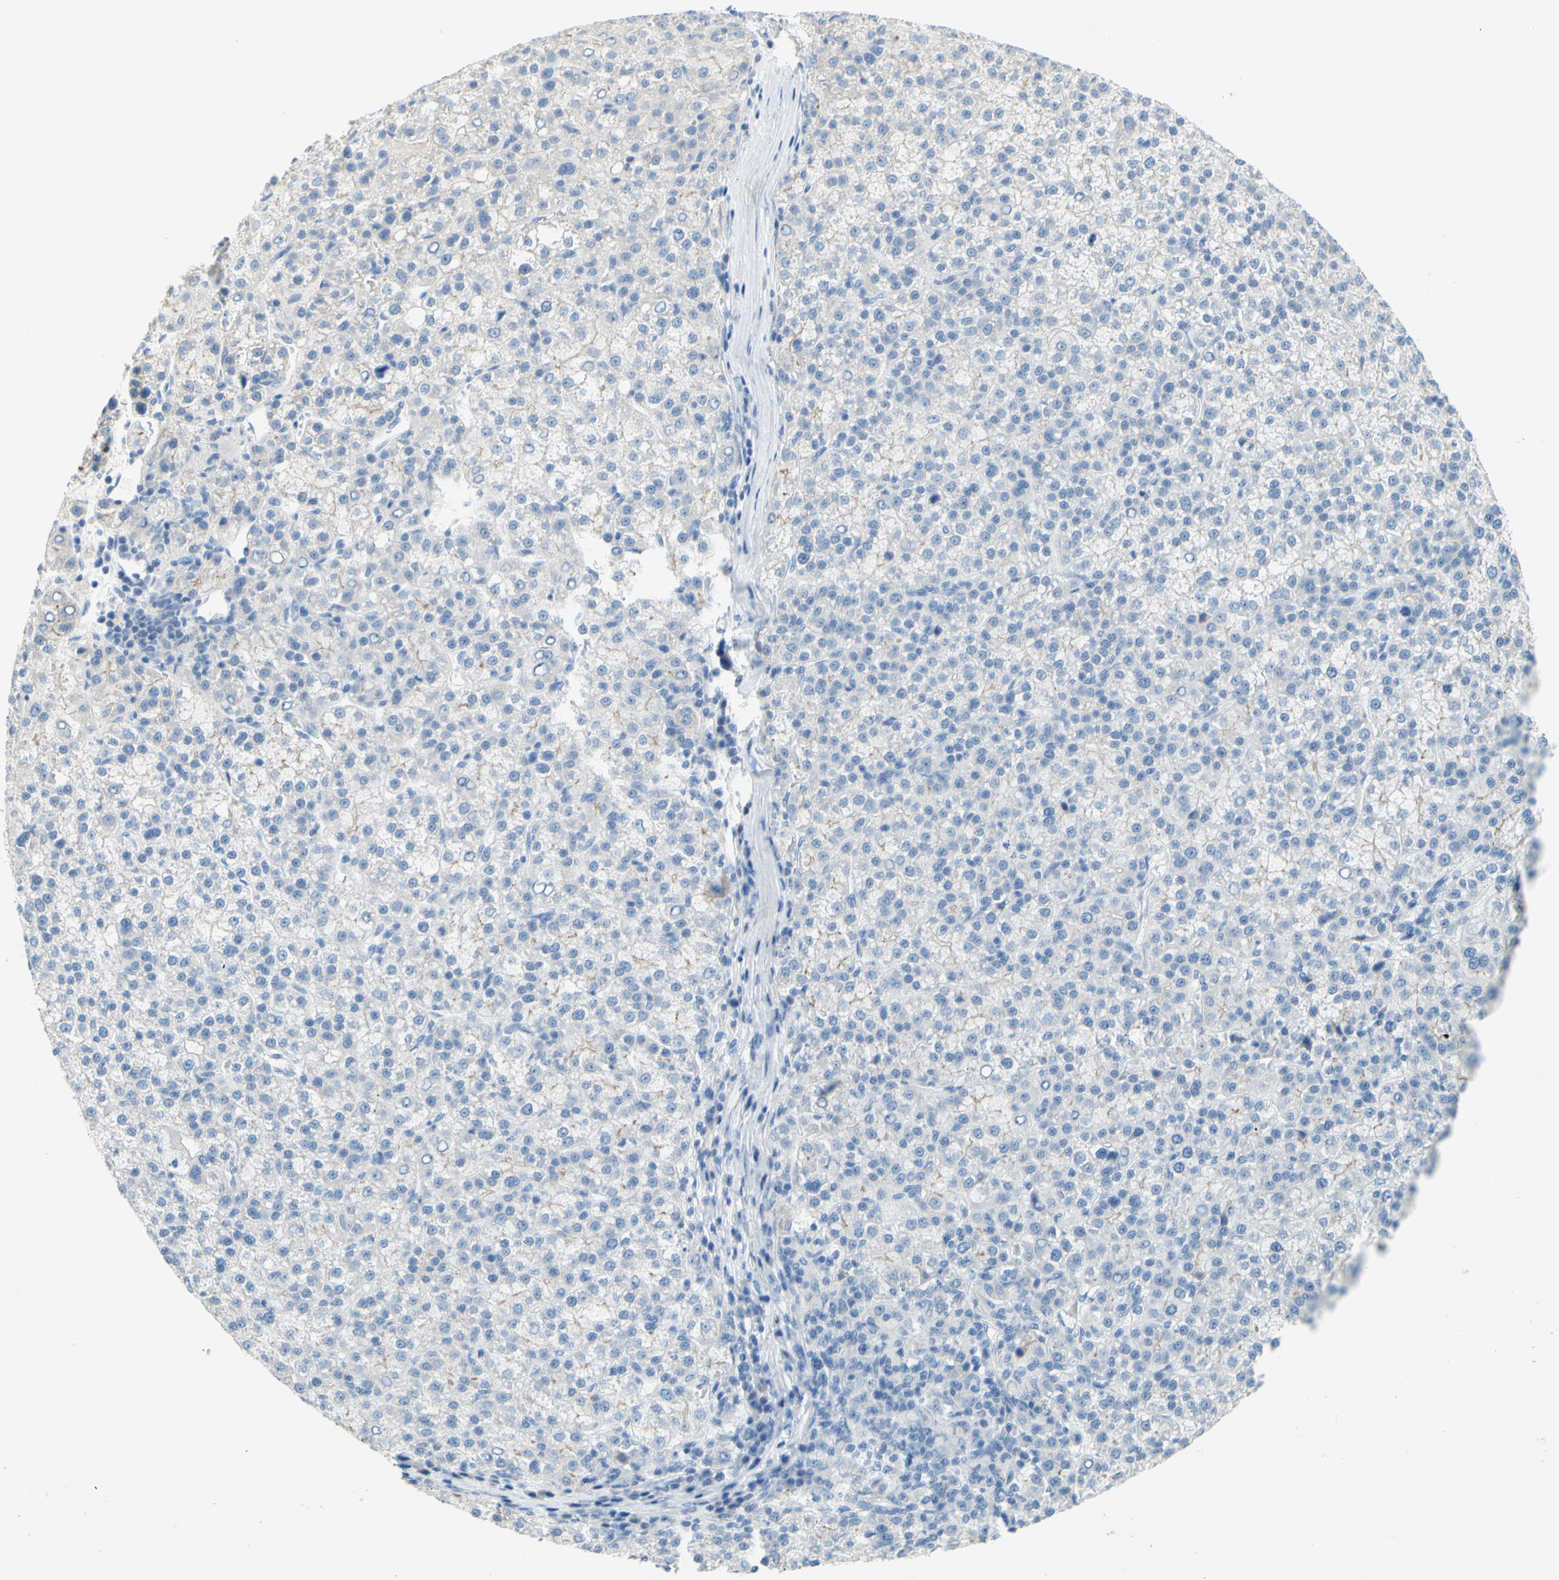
{"staining": {"intensity": "weak", "quantity": "<25%", "location": "cytoplasmic/membranous"}, "tissue": "liver cancer", "cell_type": "Tumor cells", "image_type": "cancer", "snomed": [{"axis": "morphology", "description": "Carcinoma, Hepatocellular, NOS"}, {"axis": "topography", "description": "Liver"}], "caption": "Immunohistochemistry of hepatocellular carcinoma (liver) exhibits no staining in tumor cells.", "gene": "SLC1A2", "patient": {"sex": "female", "age": 58}}